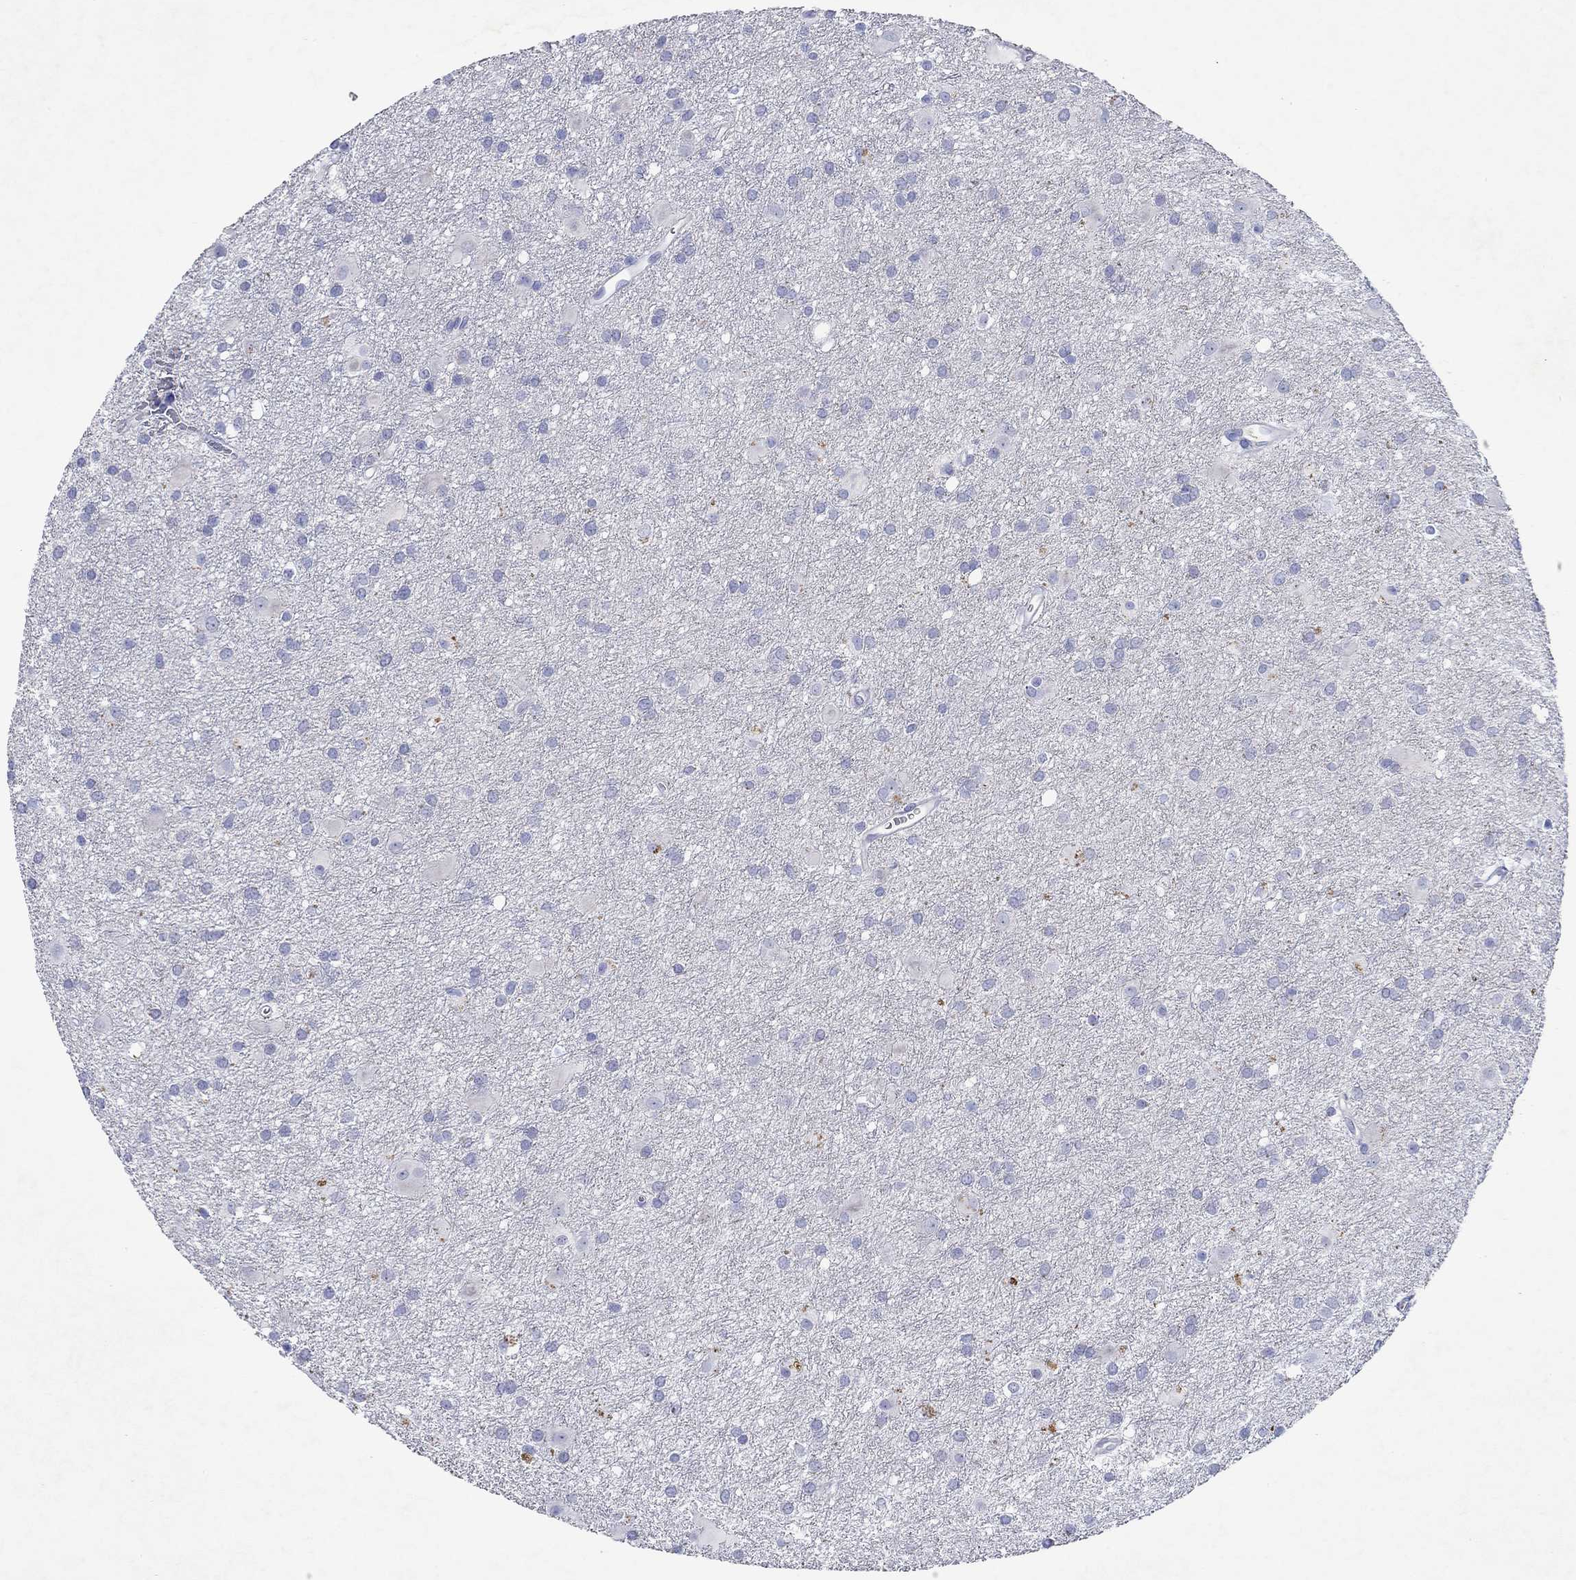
{"staining": {"intensity": "negative", "quantity": "none", "location": "none"}, "tissue": "glioma", "cell_type": "Tumor cells", "image_type": "cancer", "snomed": [{"axis": "morphology", "description": "Glioma, malignant, Low grade"}, {"axis": "topography", "description": "Brain"}], "caption": "This is an immunohistochemistry (IHC) micrograph of glioma. There is no expression in tumor cells.", "gene": "EPX", "patient": {"sex": "male", "age": 58}}